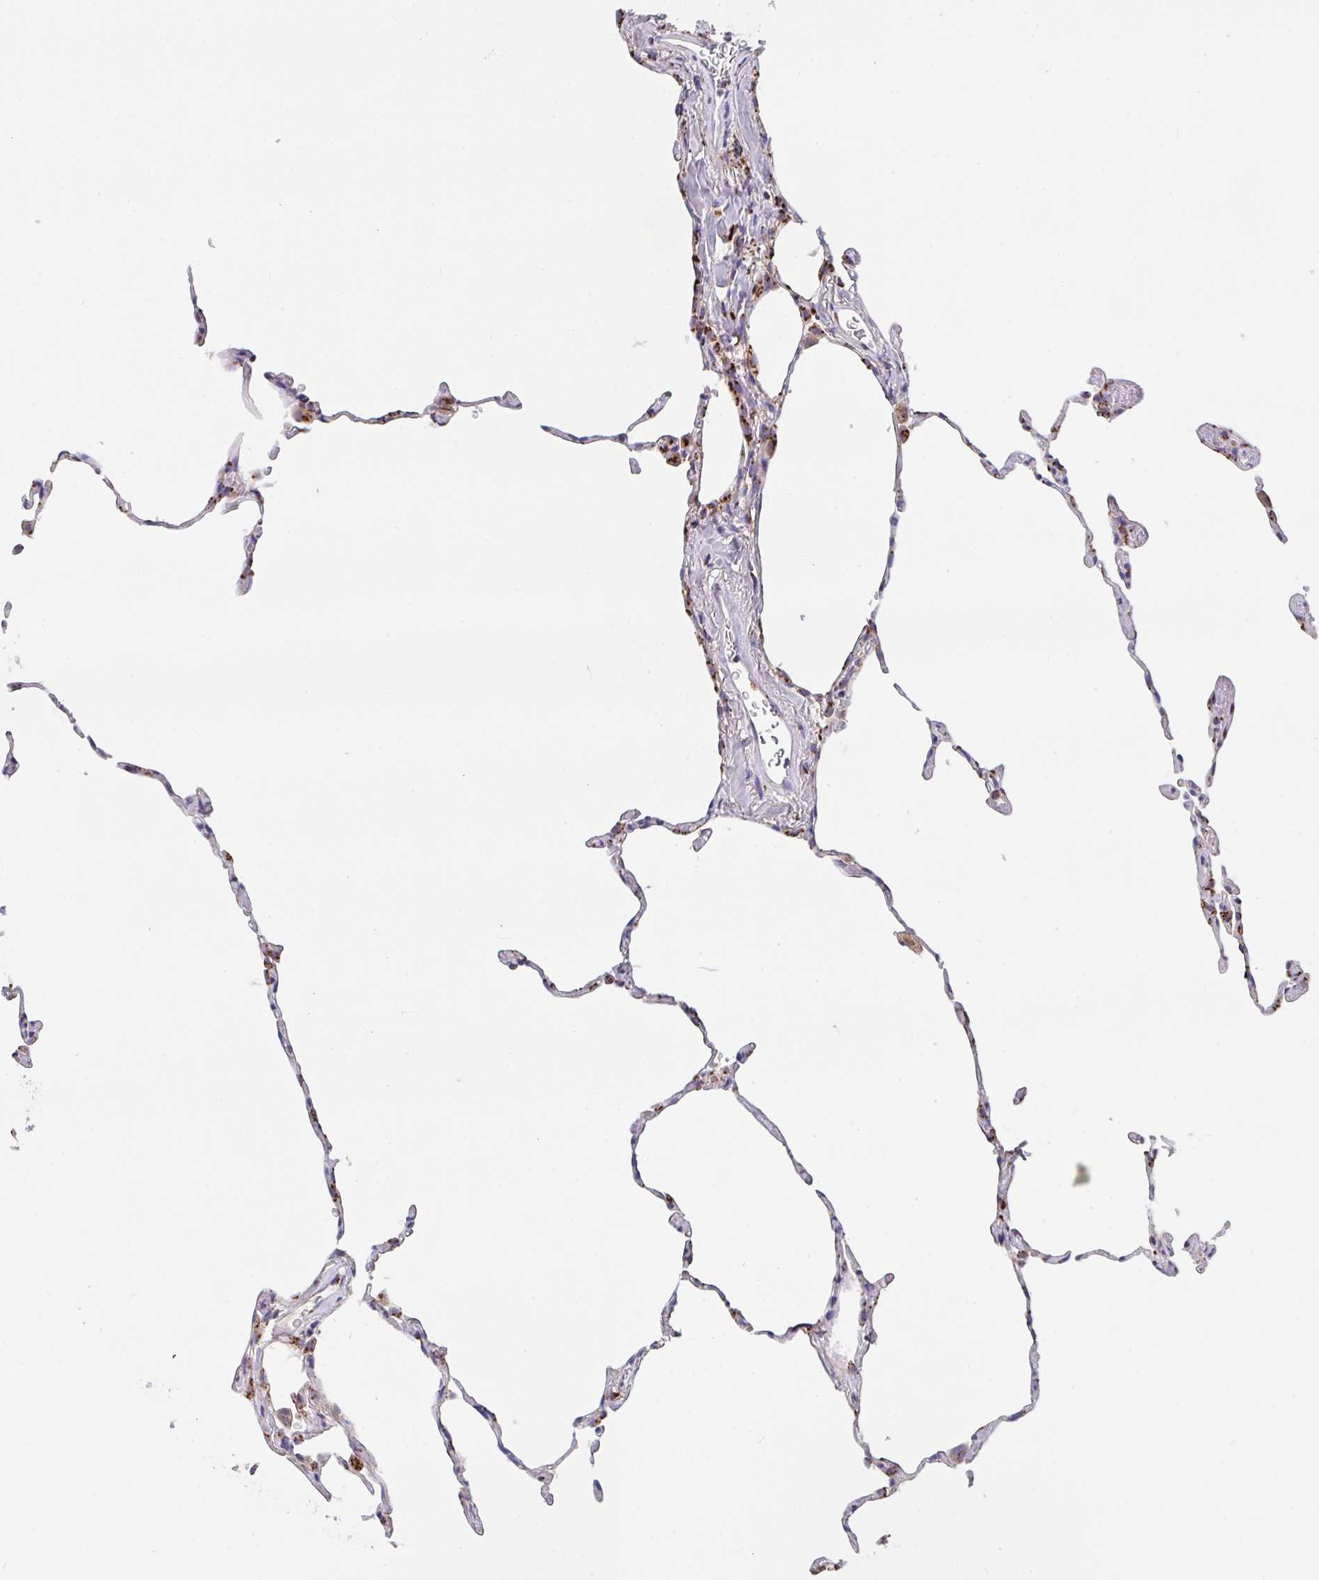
{"staining": {"intensity": "moderate", "quantity": "<25%", "location": "cytoplasmic/membranous"}, "tissue": "lung", "cell_type": "Alveolar cells", "image_type": "normal", "snomed": [{"axis": "morphology", "description": "Normal tissue, NOS"}, {"axis": "topography", "description": "Lung"}], "caption": "Lung stained with a protein marker shows moderate staining in alveolar cells.", "gene": "PROSER3", "patient": {"sex": "female", "age": 57}}